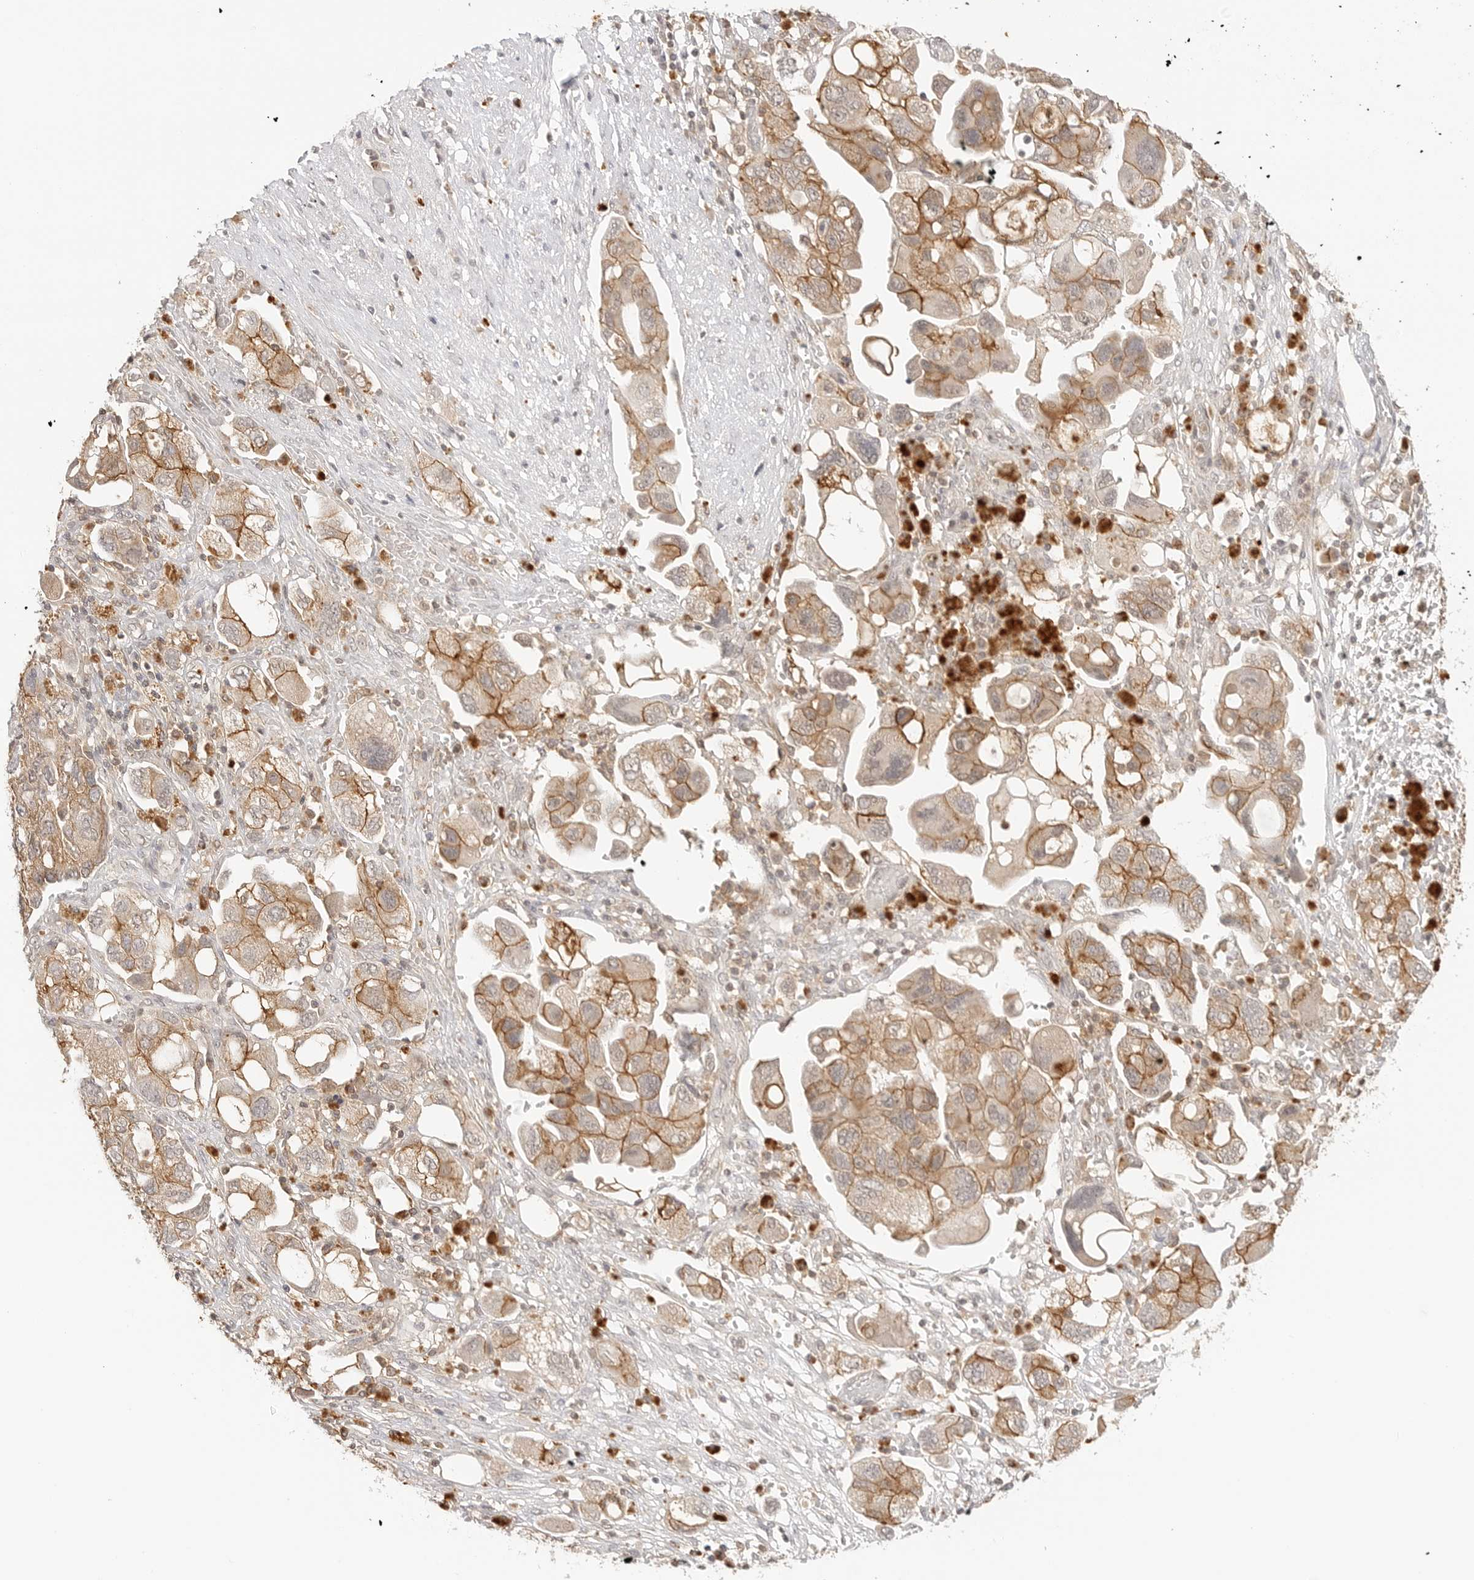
{"staining": {"intensity": "moderate", "quantity": ">75%", "location": "cytoplasmic/membranous"}, "tissue": "ovarian cancer", "cell_type": "Tumor cells", "image_type": "cancer", "snomed": [{"axis": "morphology", "description": "Carcinoma, NOS"}, {"axis": "morphology", "description": "Cystadenocarcinoma, serous, NOS"}, {"axis": "topography", "description": "Ovary"}], "caption": "Approximately >75% of tumor cells in human carcinoma (ovarian) demonstrate moderate cytoplasmic/membranous protein positivity as visualized by brown immunohistochemical staining.", "gene": "EPHA1", "patient": {"sex": "female", "age": 69}}